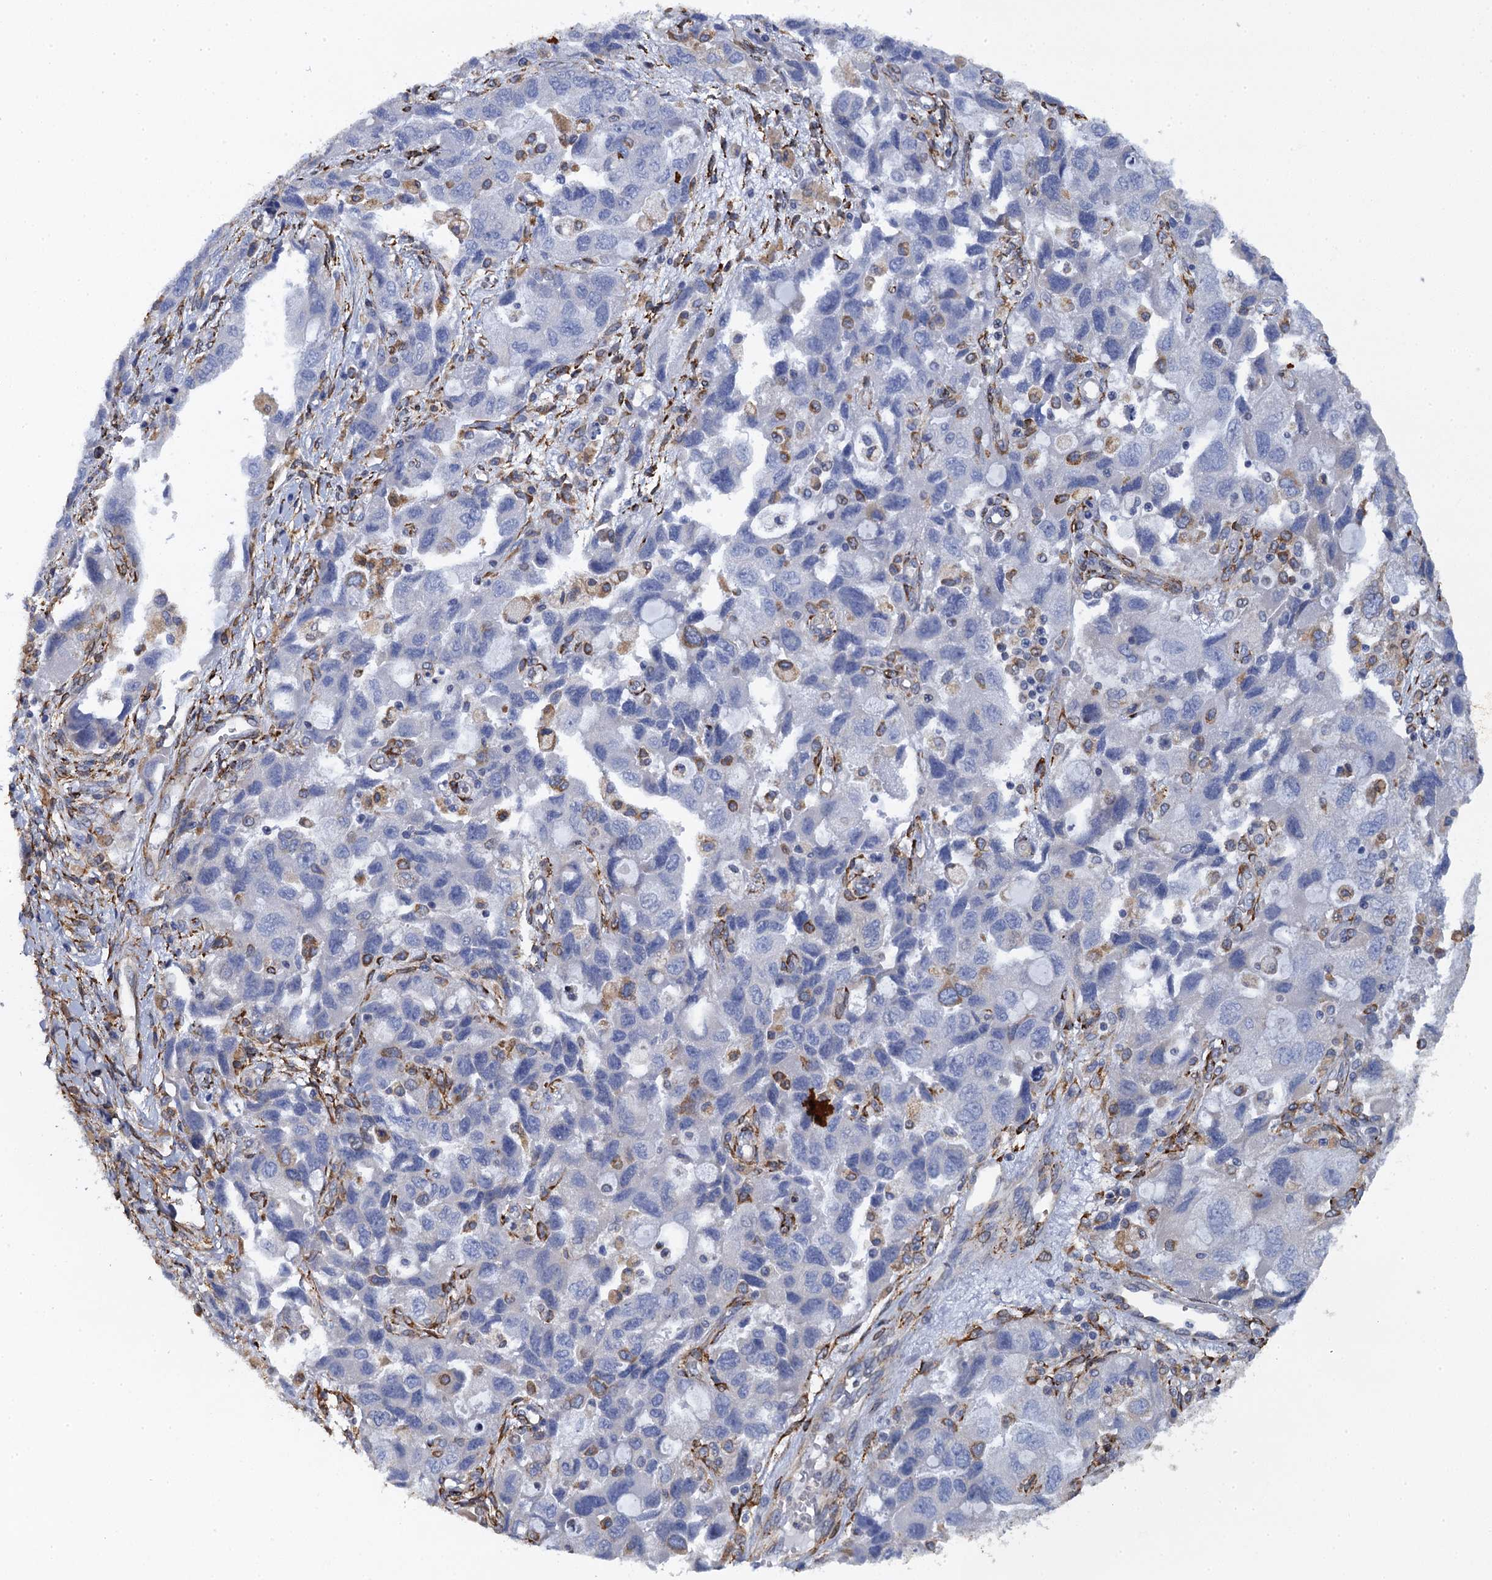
{"staining": {"intensity": "negative", "quantity": "none", "location": "none"}, "tissue": "ovarian cancer", "cell_type": "Tumor cells", "image_type": "cancer", "snomed": [{"axis": "morphology", "description": "Carcinoma, NOS"}, {"axis": "morphology", "description": "Cystadenocarcinoma, serous, NOS"}, {"axis": "topography", "description": "Ovary"}], "caption": "High magnification brightfield microscopy of ovarian cancer (serous cystadenocarcinoma) stained with DAB (brown) and counterstained with hematoxylin (blue): tumor cells show no significant expression.", "gene": "POGLUT3", "patient": {"sex": "female", "age": 69}}